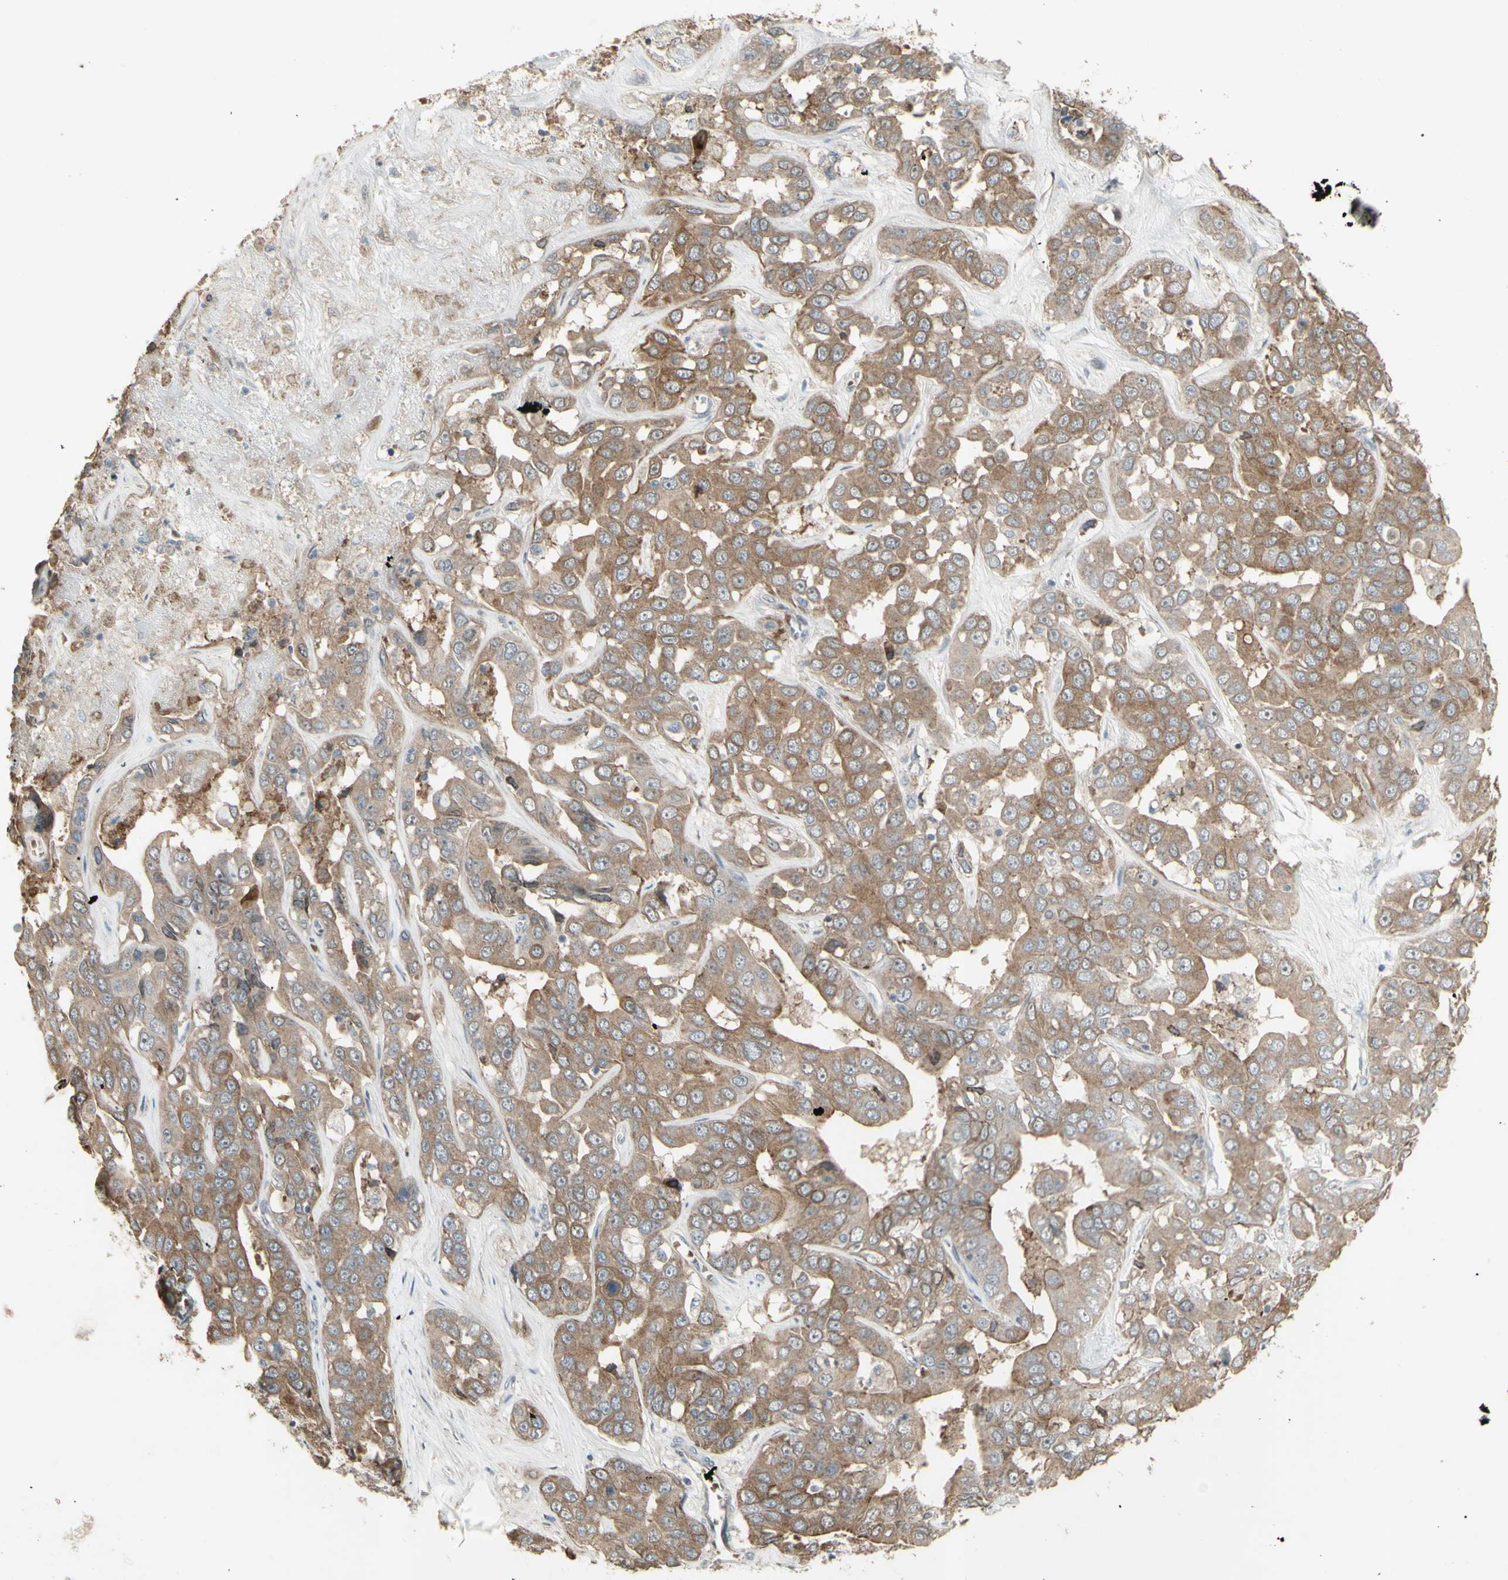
{"staining": {"intensity": "moderate", "quantity": ">75%", "location": "cytoplasmic/membranous"}, "tissue": "liver cancer", "cell_type": "Tumor cells", "image_type": "cancer", "snomed": [{"axis": "morphology", "description": "Cholangiocarcinoma"}, {"axis": "topography", "description": "Liver"}], "caption": "Tumor cells exhibit medium levels of moderate cytoplasmic/membranous staining in about >75% of cells in human liver cholangiocarcinoma.", "gene": "GRAMD1B", "patient": {"sex": "female", "age": 52}}